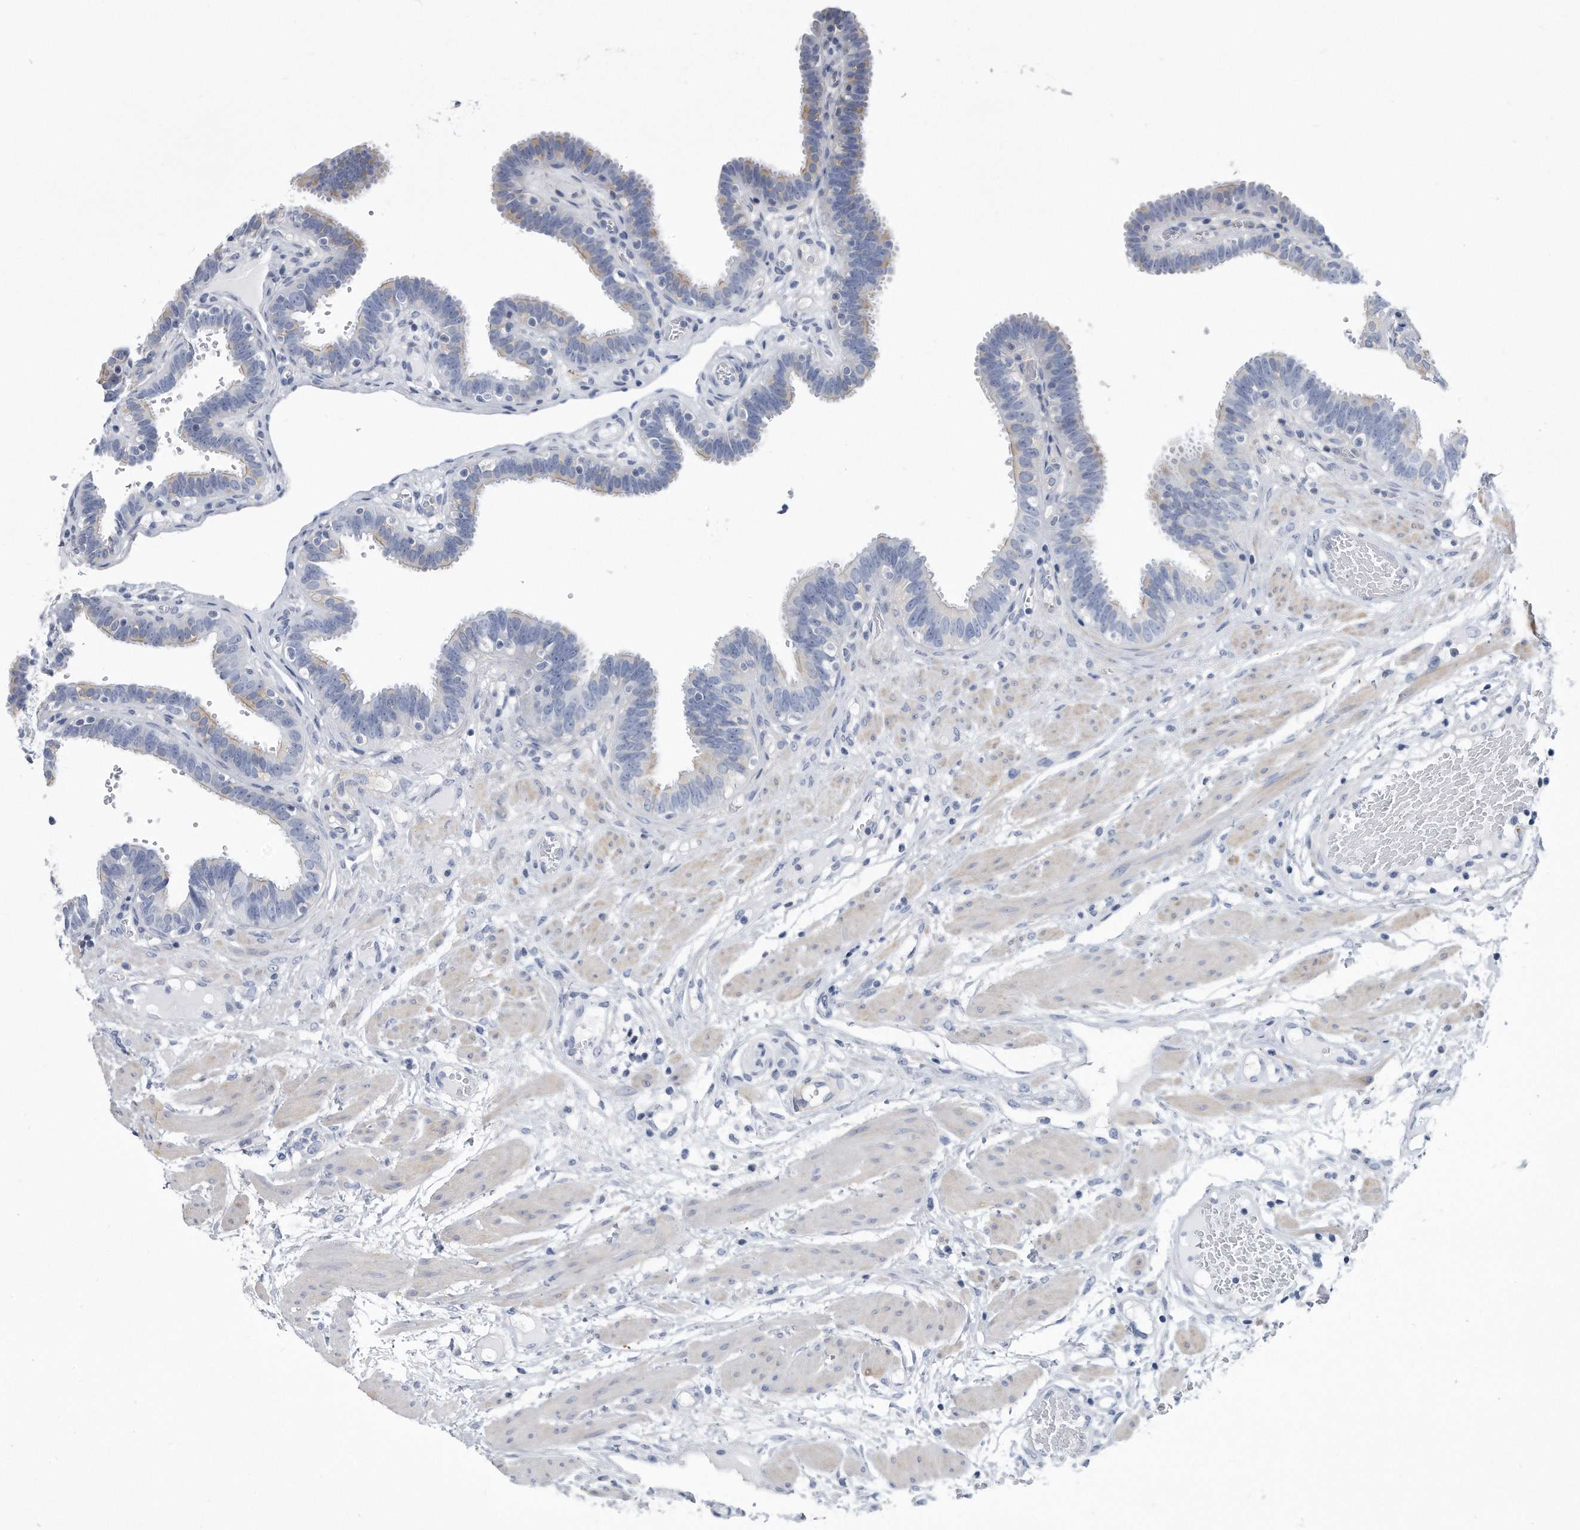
{"staining": {"intensity": "weak", "quantity": "<25%", "location": "cytoplasmic/membranous"}, "tissue": "fallopian tube", "cell_type": "Glandular cells", "image_type": "normal", "snomed": [{"axis": "morphology", "description": "Normal tissue, NOS"}, {"axis": "topography", "description": "Fallopian tube"}, {"axis": "topography", "description": "Placenta"}], "caption": "DAB (3,3'-diaminobenzidine) immunohistochemical staining of normal fallopian tube reveals no significant staining in glandular cells.", "gene": "PYGB", "patient": {"sex": "female", "age": 32}}